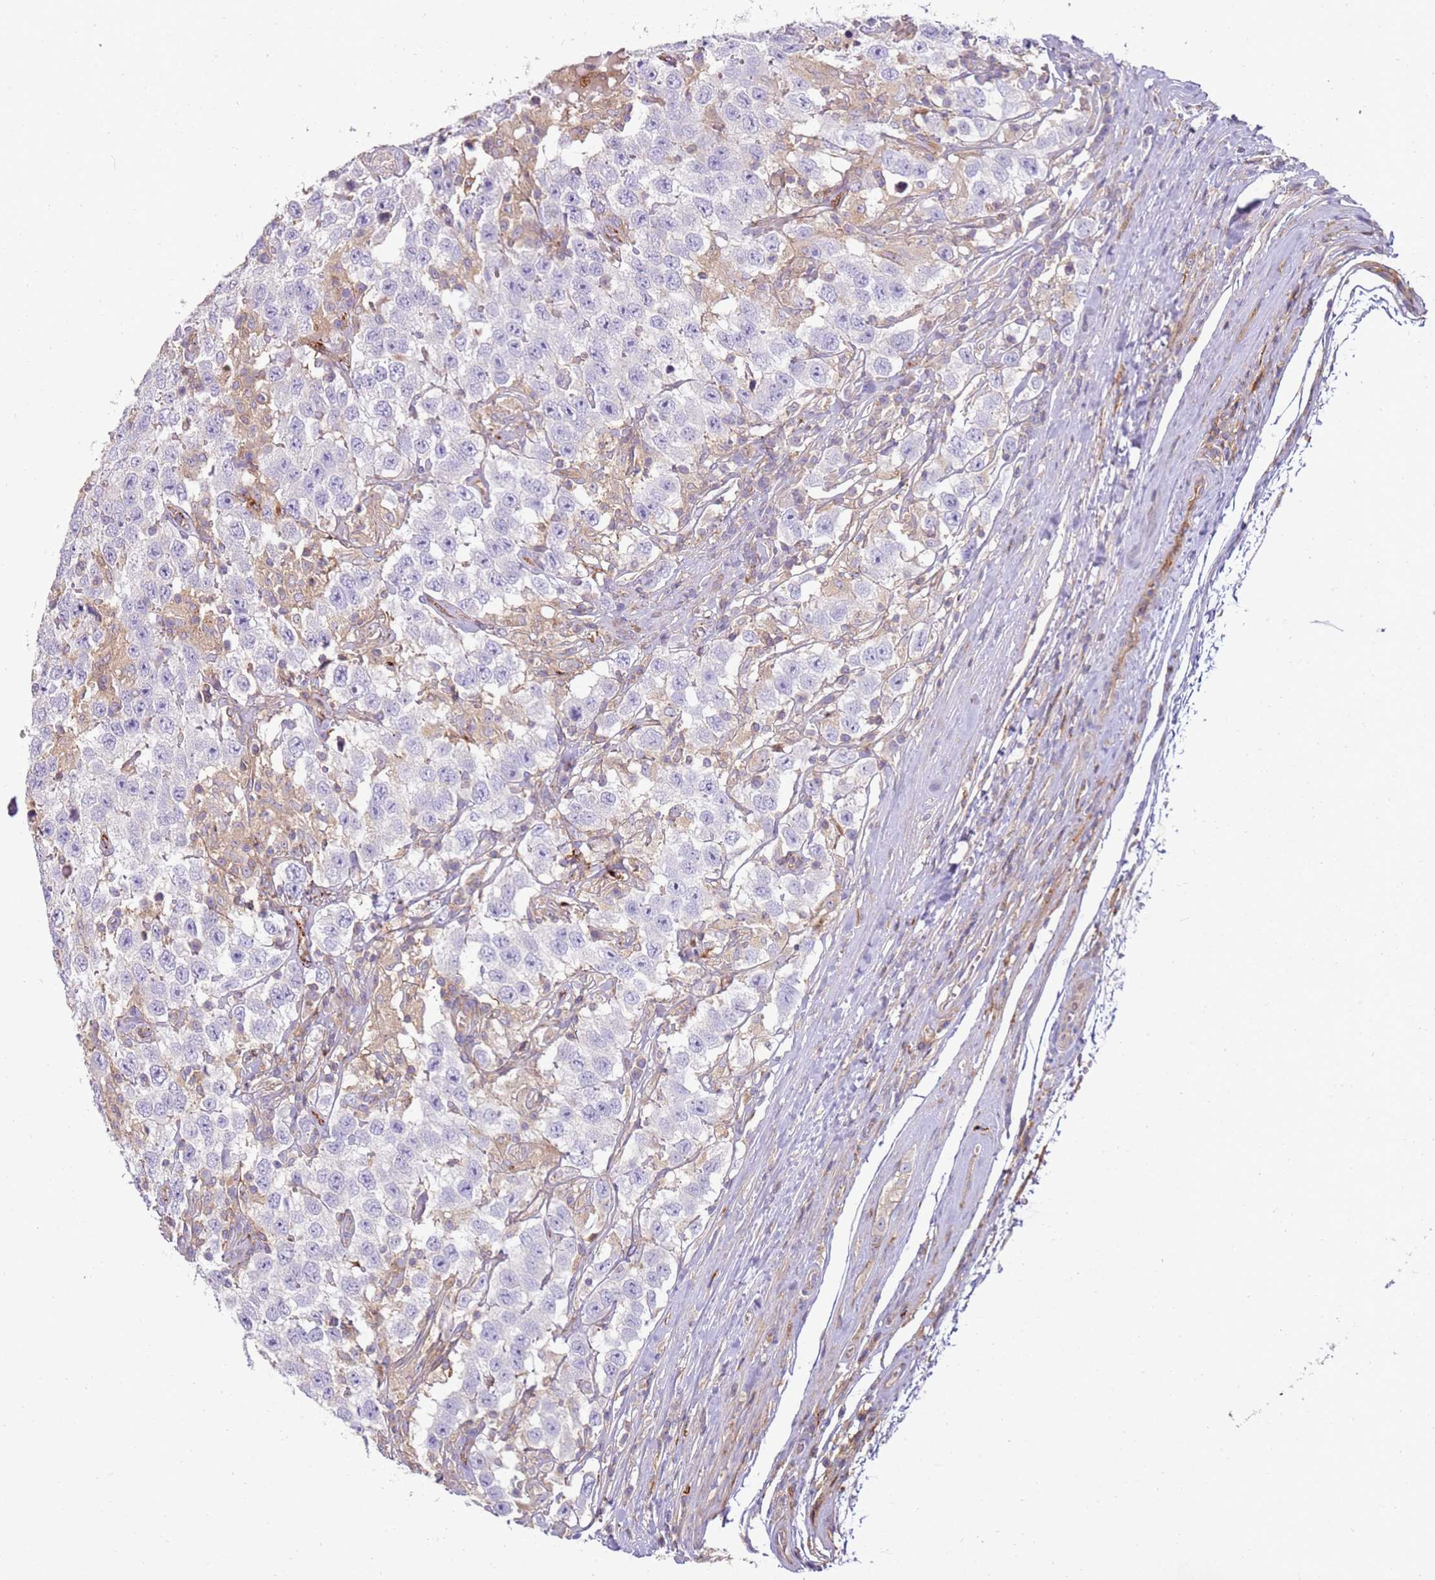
{"staining": {"intensity": "negative", "quantity": "none", "location": "none"}, "tissue": "testis cancer", "cell_type": "Tumor cells", "image_type": "cancer", "snomed": [{"axis": "morphology", "description": "Seminoma, NOS"}, {"axis": "topography", "description": "Testis"}], "caption": "An IHC photomicrograph of testis cancer (seminoma) is shown. There is no staining in tumor cells of testis cancer (seminoma). (Brightfield microscopy of DAB (3,3'-diaminobenzidine) immunohistochemistry at high magnification).", "gene": "FPR1", "patient": {"sex": "male", "age": 41}}